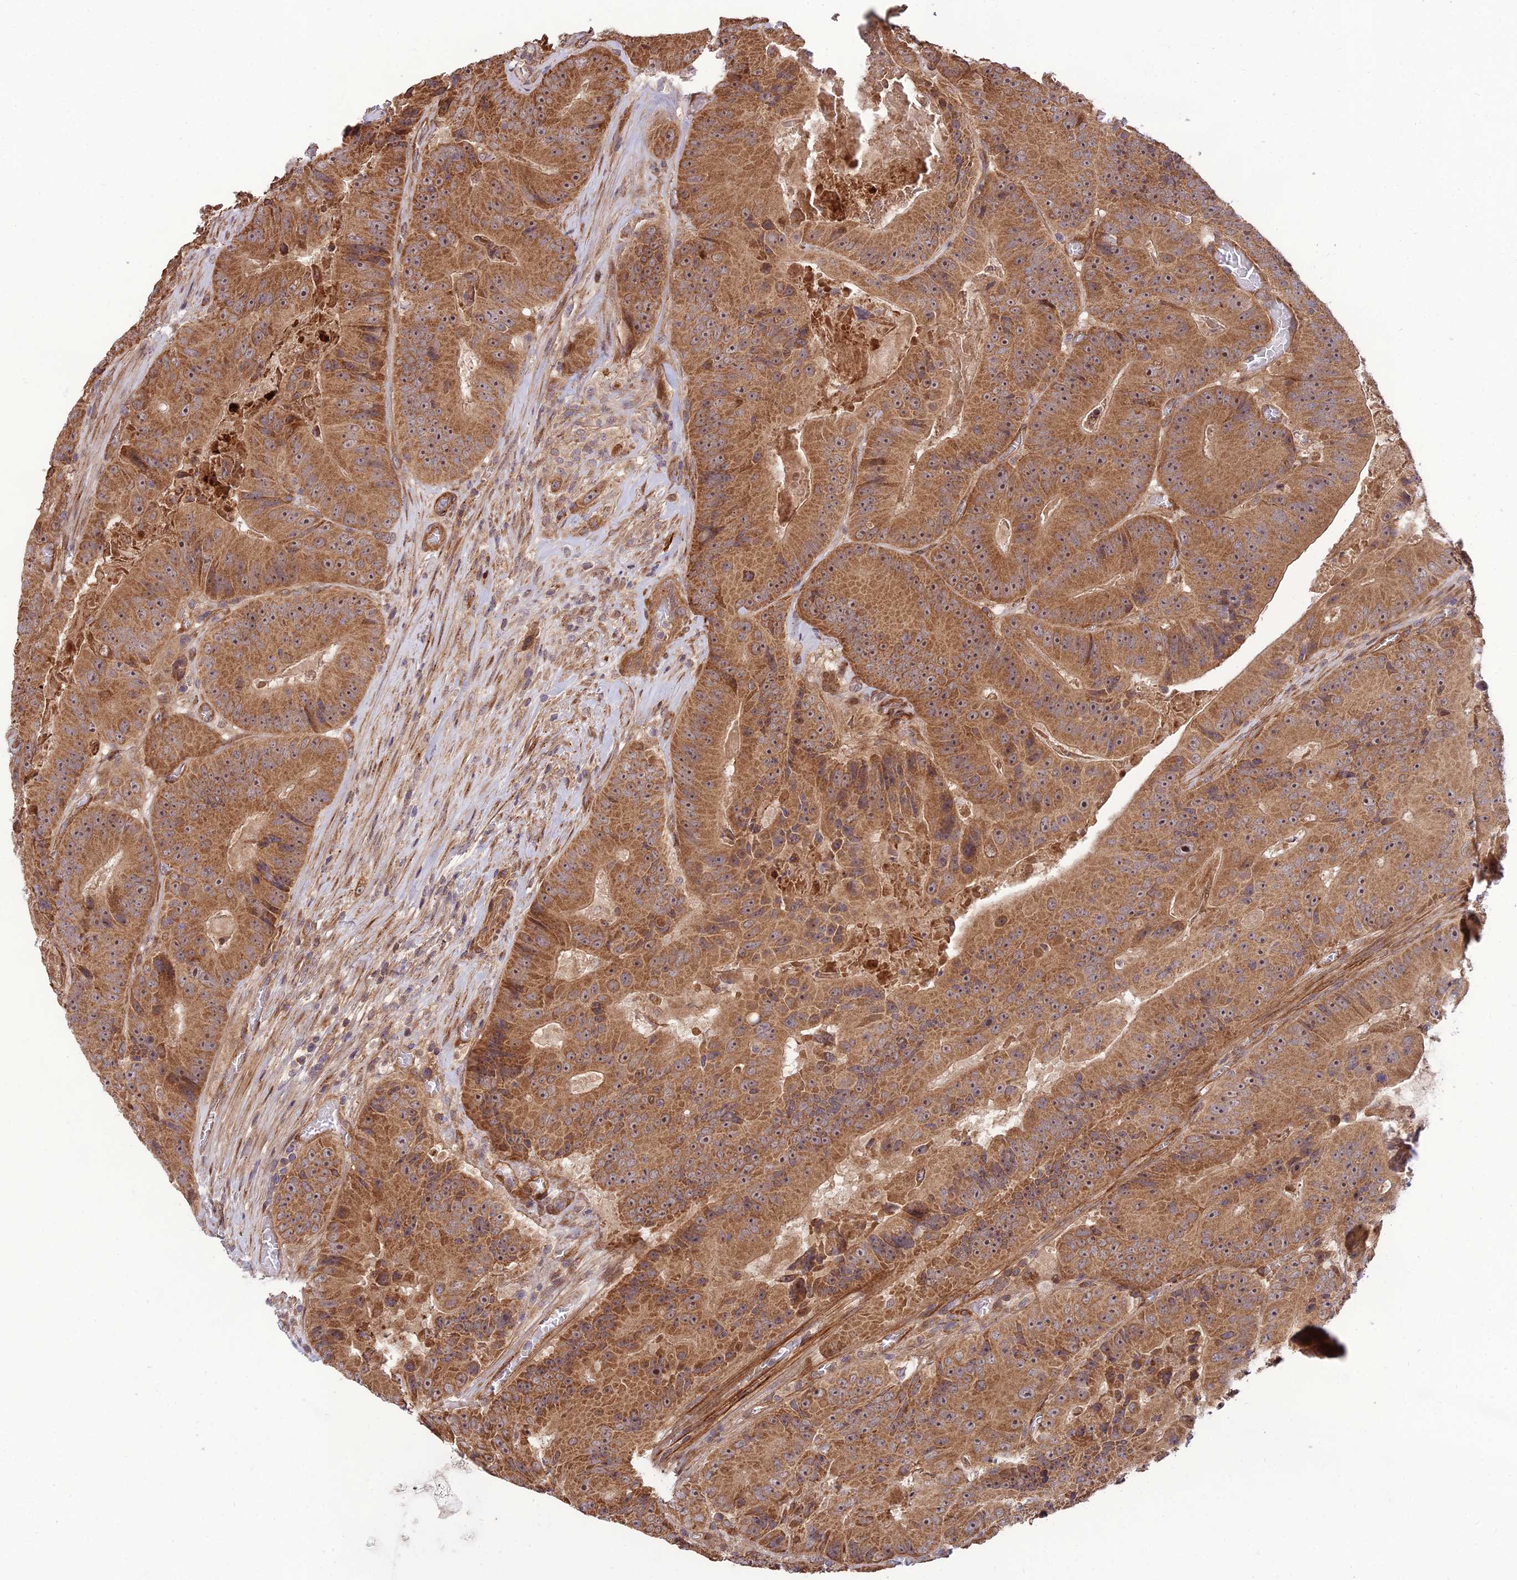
{"staining": {"intensity": "moderate", "quantity": ">75%", "location": "cytoplasmic/membranous"}, "tissue": "colorectal cancer", "cell_type": "Tumor cells", "image_type": "cancer", "snomed": [{"axis": "morphology", "description": "Adenocarcinoma, NOS"}, {"axis": "topography", "description": "Colon"}], "caption": "This is a micrograph of IHC staining of colorectal cancer, which shows moderate staining in the cytoplasmic/membranous of tumor cells.", "gene": "PLEKHG2", "patient": {"sex": "female", "age": 86}}